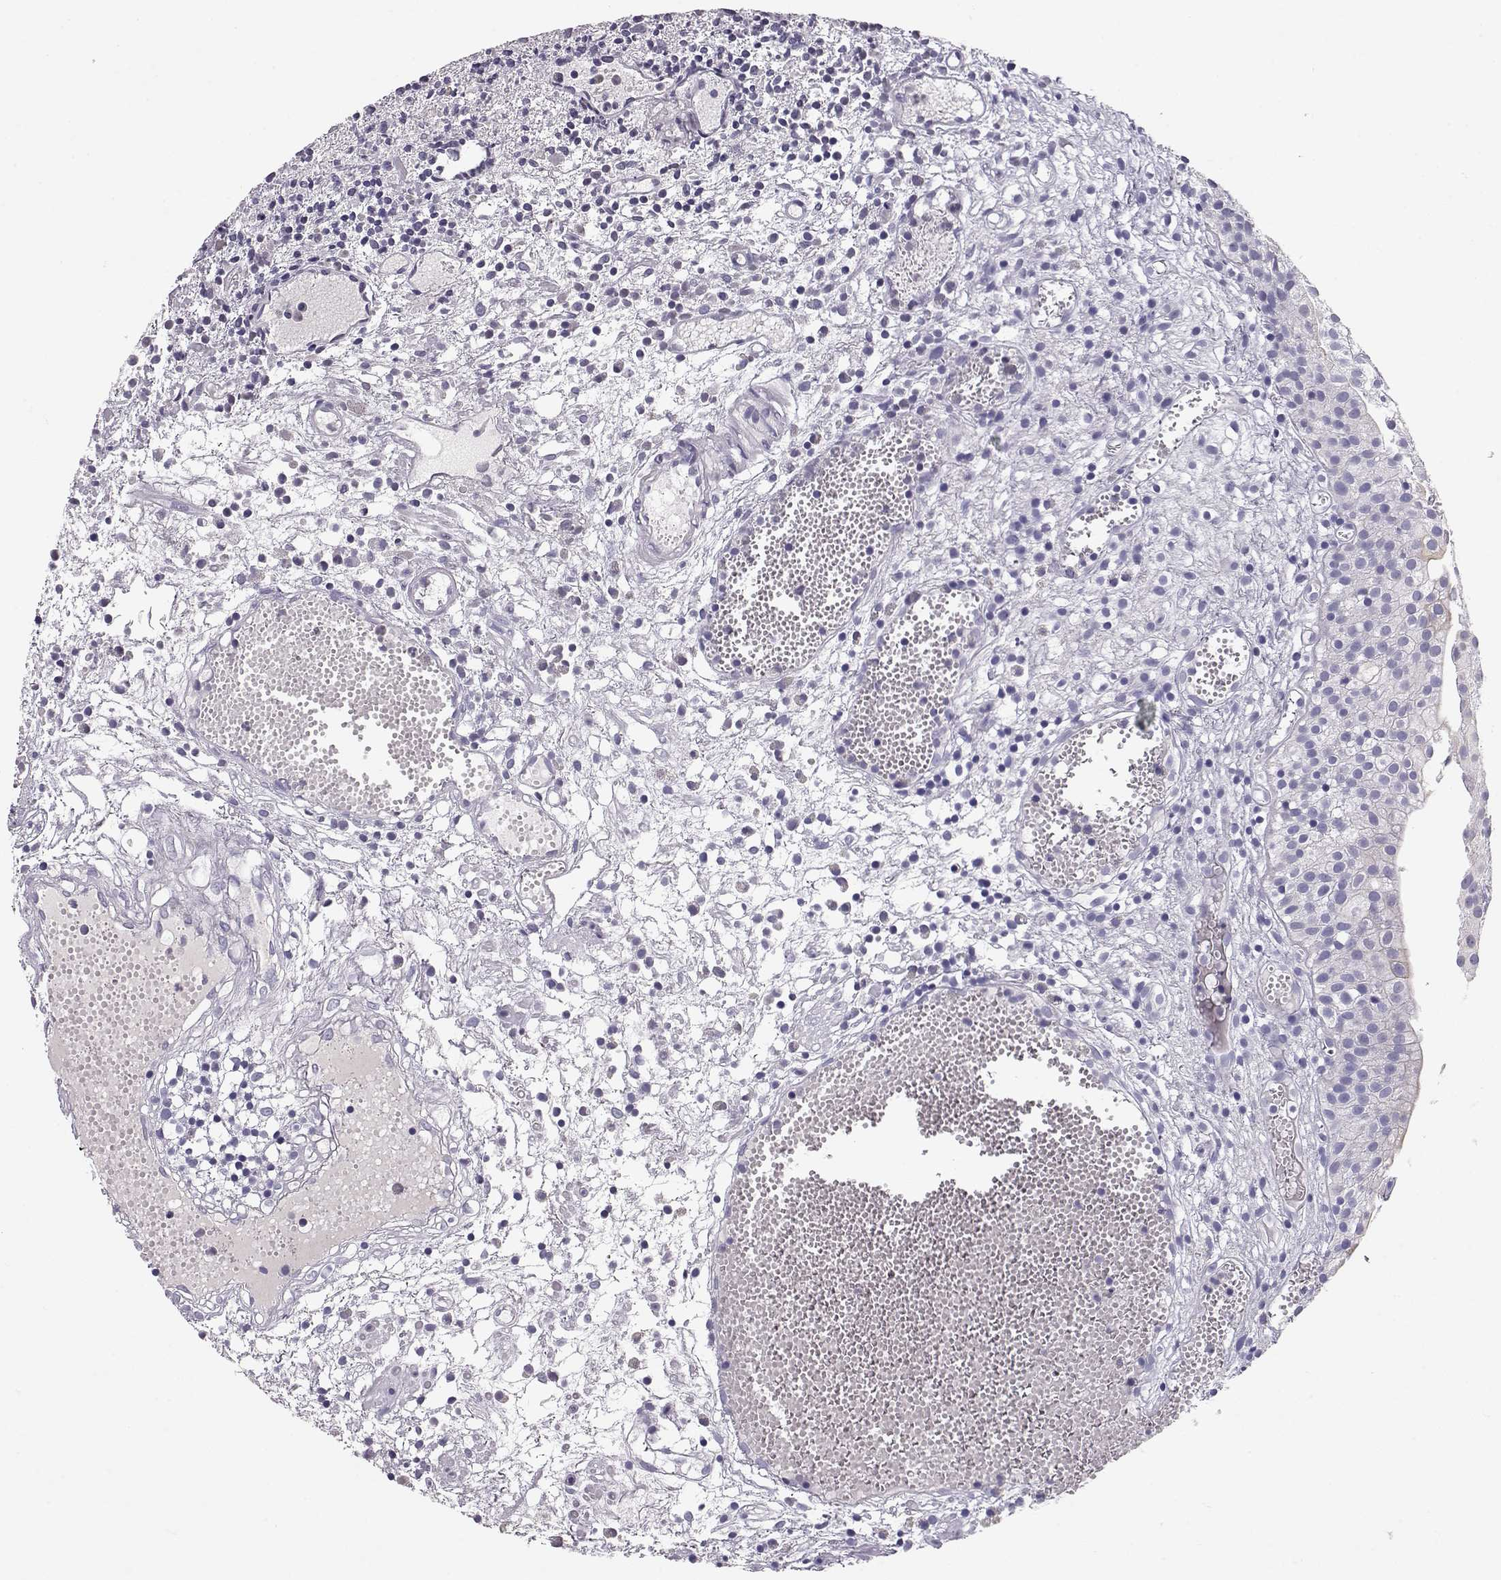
{"staining": {"intensity": "negative", "quantity": "none", "location": "none"}, "tissue": "urothelial cancer", "cell_type": "Tumor cells", "image_type": "cancer", "snomed": [{"axis": "morphology", "description": "Urothelial carcinoma, Low grade"}, {"axis": "topography", "description": "Urinary bladder"}], "caption": "Immunohistochemistry image of neoplastic tissue: urothelial cancer stained with DAB (3,3'-diaminobenzidine) demonstrates no significant protein positivity in tumor cells.", "gene": "GPR26", "patient": {"sex": "male", "age": 79}}